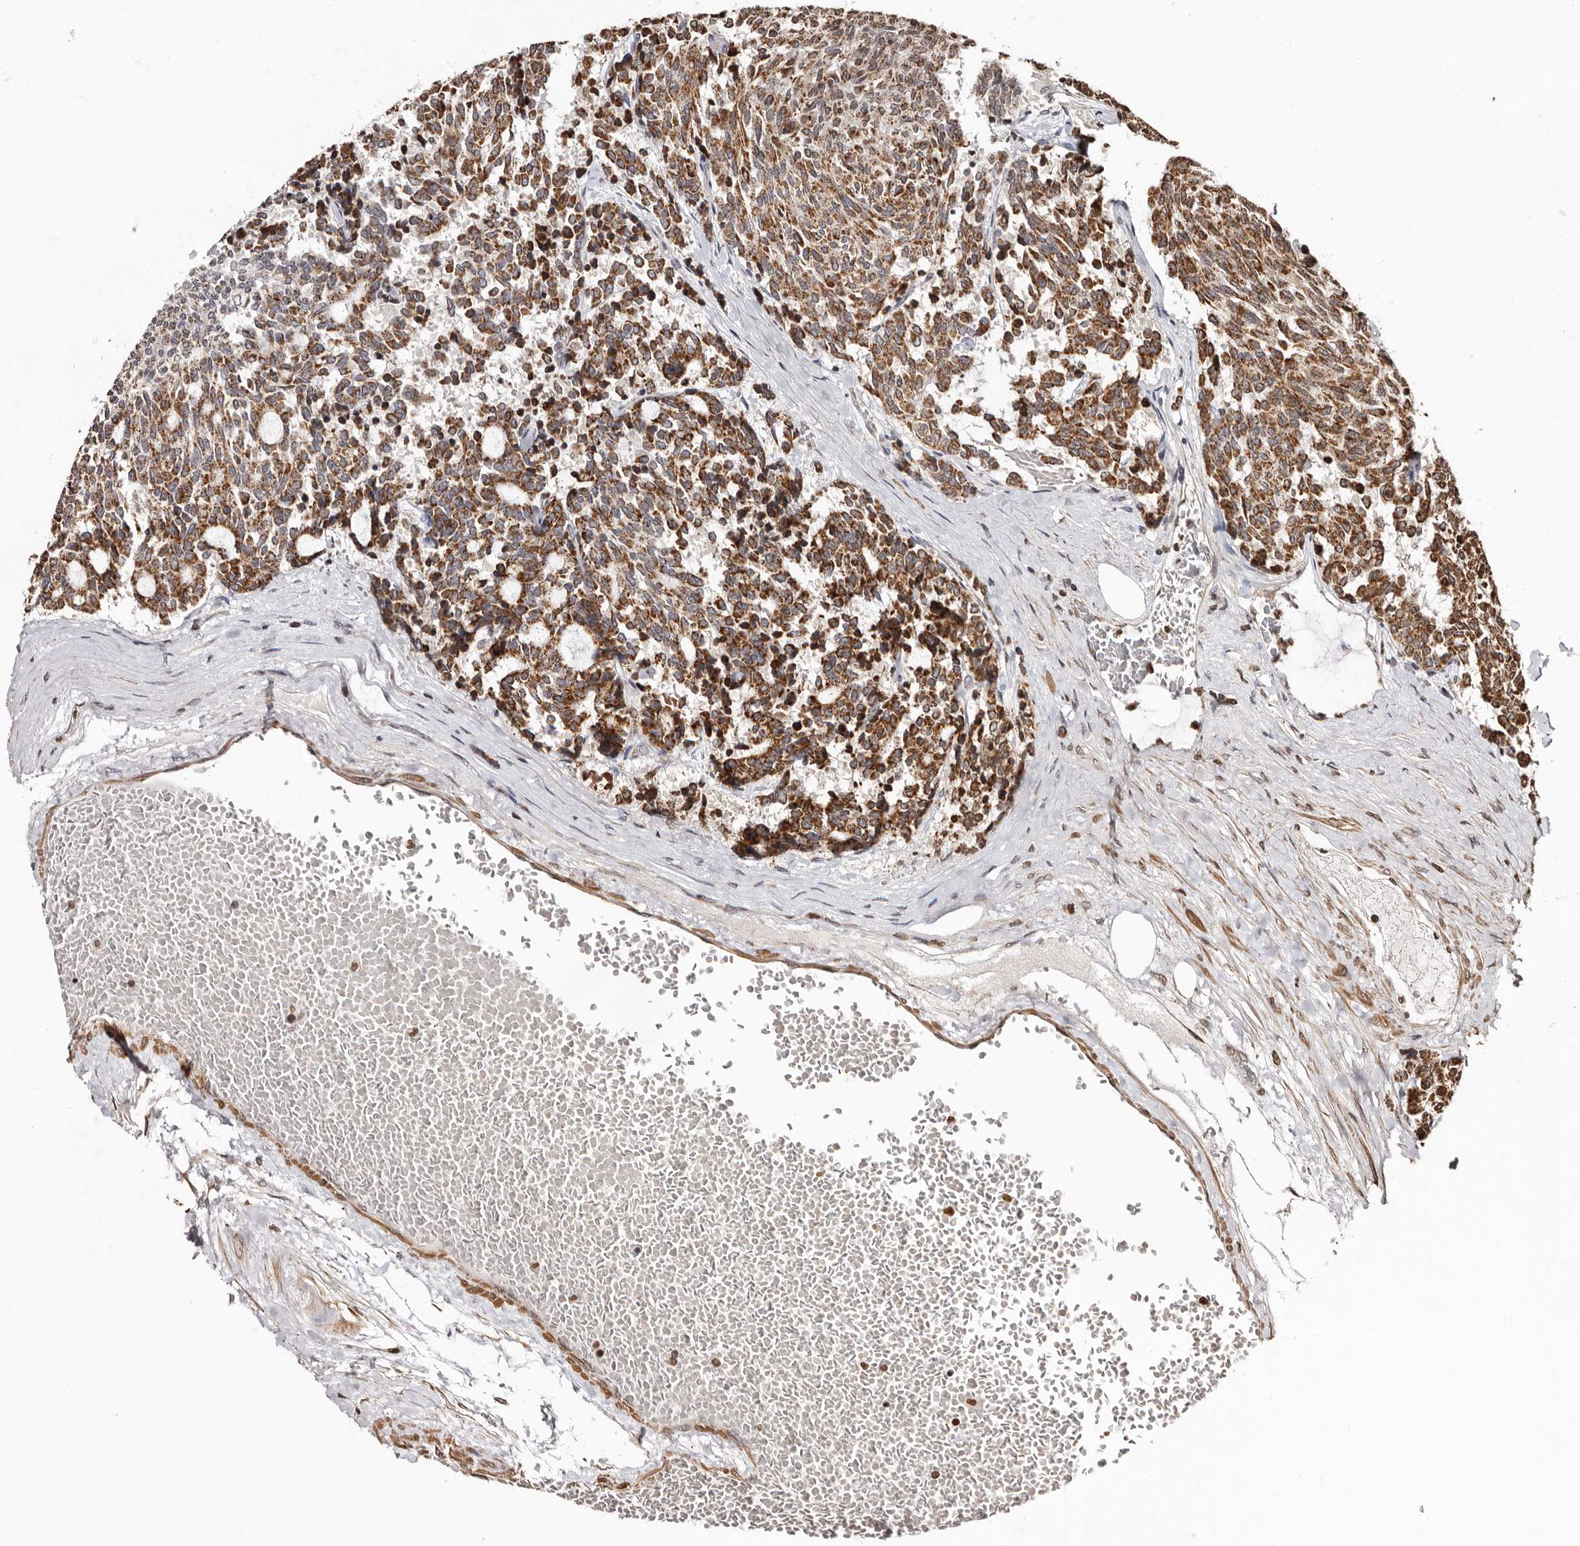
{"staining": {"intensity": "moderate", "quantity": ">75%", "location": "cytoplasmic/membranous"}, "tissue": "carcinoid", "cell_type": "Tumor cells", "image_type": "cancer", "snomed": [{"axis": "morphology", "description": "Carcinoid, malignant, NOS"}, {"axis": "topography", "description": "Pancreas"}], "caption": "An image of carcinoid (malignant) stained for a protein exhibits moderate cytoplasmic/membranous brown staining in tumor cells.", "gene": "CCDC190", "patient": {"sex": "female", "age": 54}}